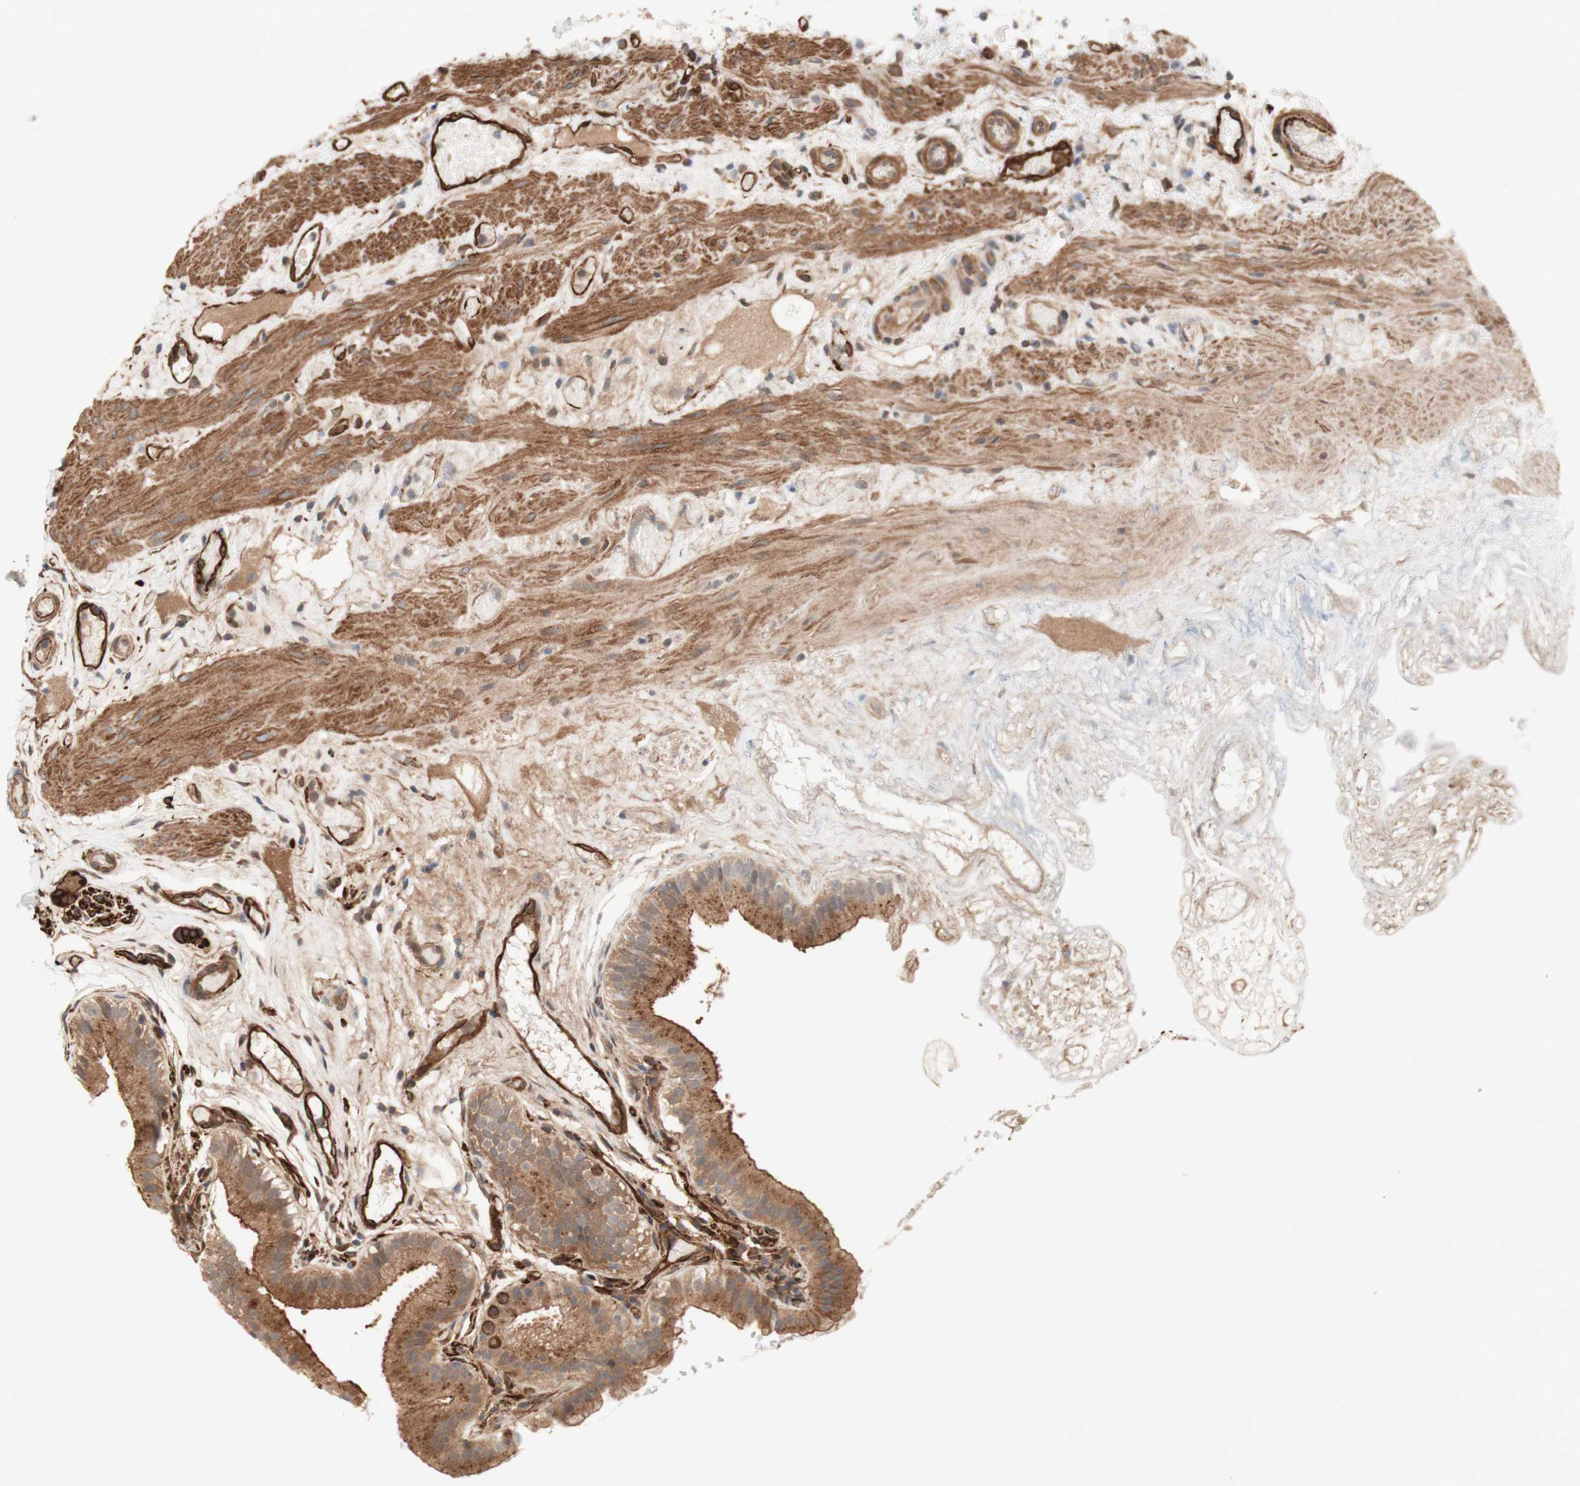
{"staining": {"intensity": "moderate", "quantity": ">75%", "location": "cytoplasmic/membranous"}, "tissue": "gallbladder", "cell_type": "Glandular cells", "image_type": "normal", "snomed": [{"axis": "morphology", "description": "Normal tissue, NOS"}, {"axis": "topography", "description": "Gallbladder"}], "caption": "Benign gallbladder was stained to show a protein in brown. There is medium levels of moderate cytoplasmic/membranous expression in about >75% of glandular cells.", "gene": "CNN3", "patient": {"sex": "female", "age": 26}}